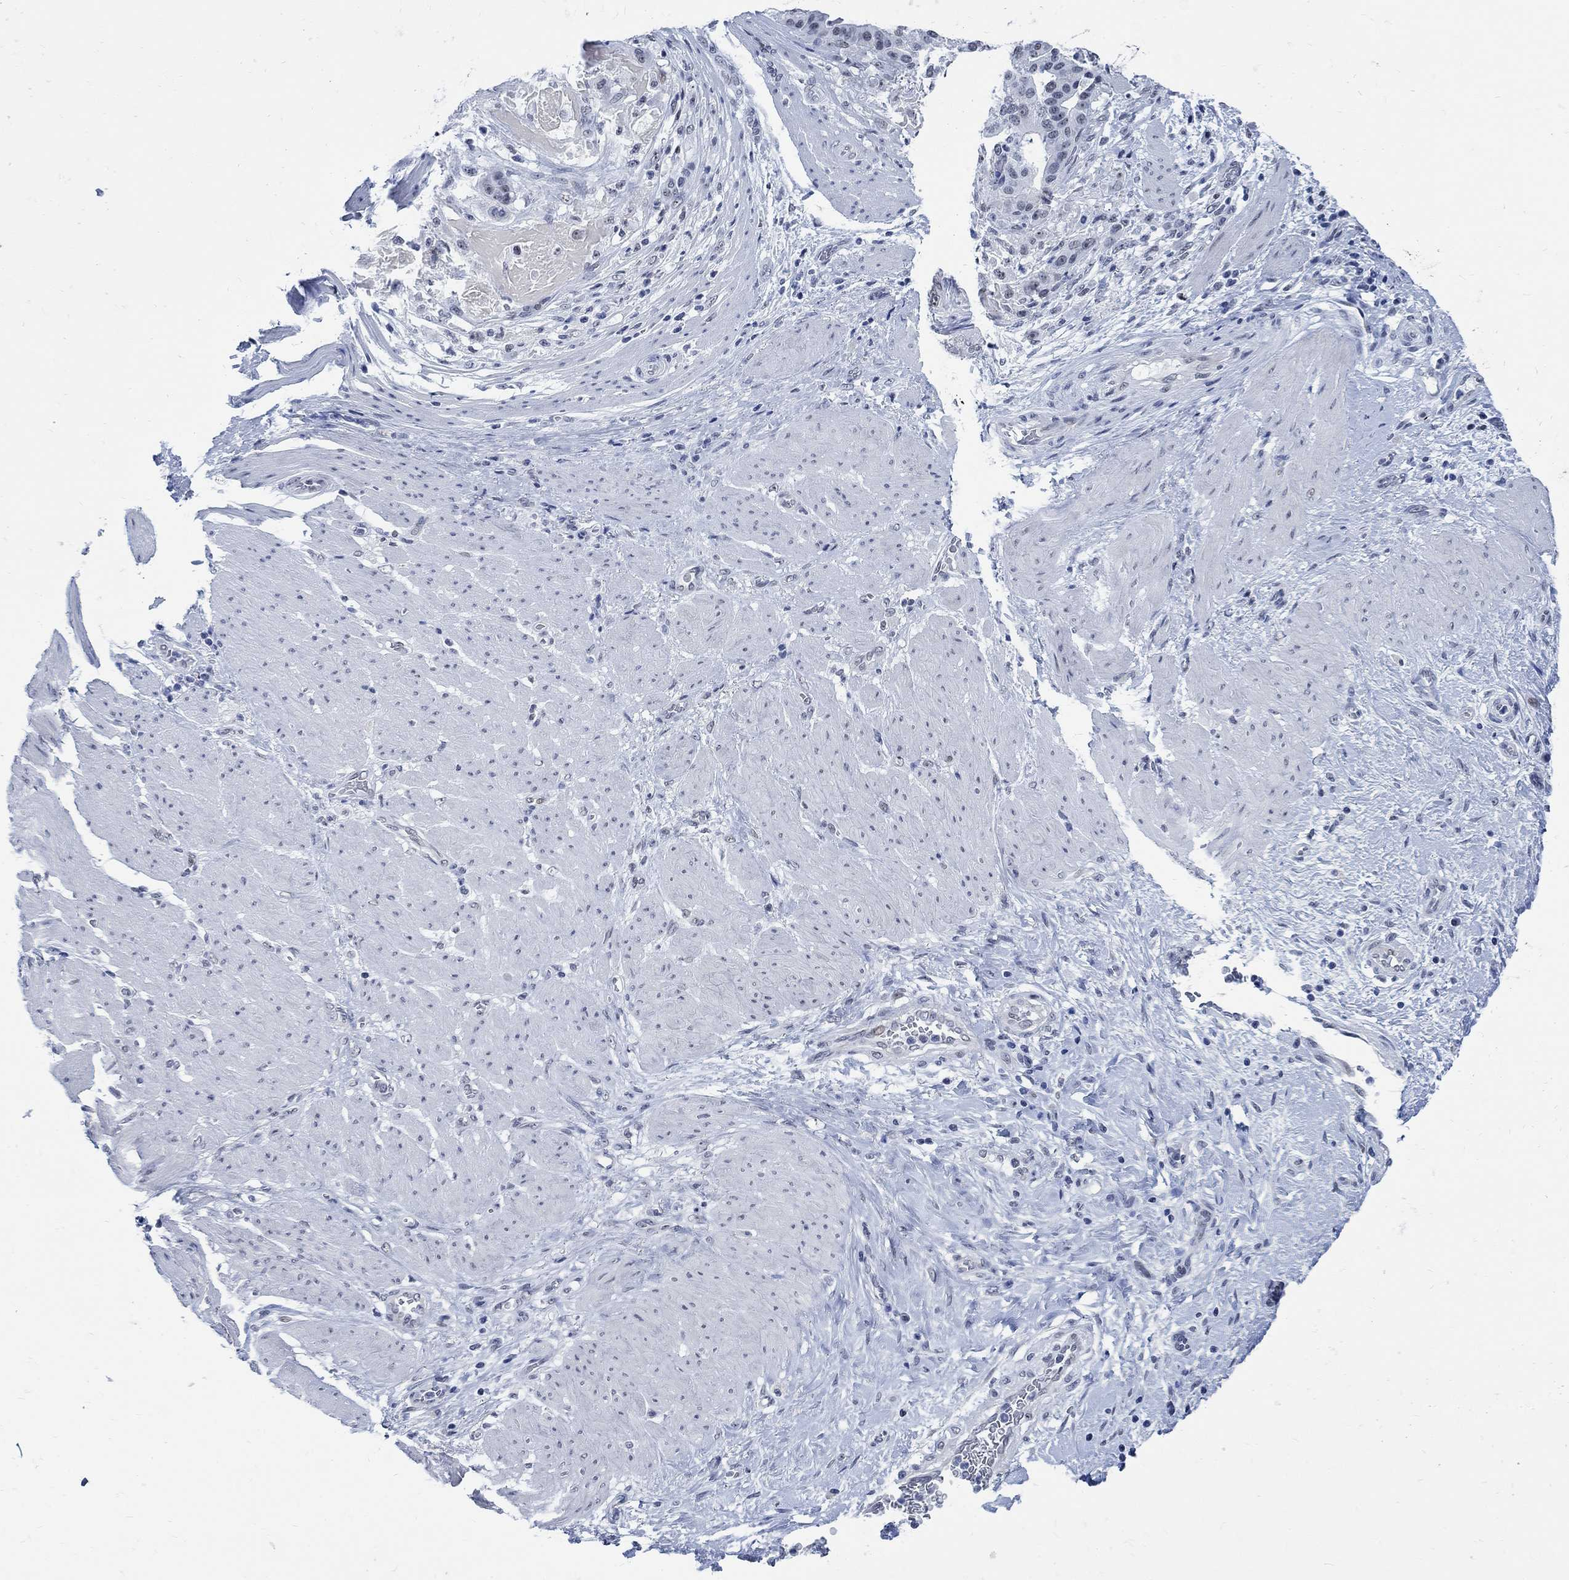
{"staining": {"intensity": "weak", "quantity": "<25%", "location": "nuclear"}, "tissue": "stomach cancer", "cell_type": "Tumor cells", "image_type": "cancer", "snomed": [{"axis": "morphology", "description": "Adenocarcinoma, NOS"}, {"axis": "topography", "description": "Stomach"}], "caption": "Photomicrograph shows no significant protein positivity in tumor cells of stomach adenocarcinoma.", "gene": "DLK1", "patient": {"sex": "male", "age": 48}}